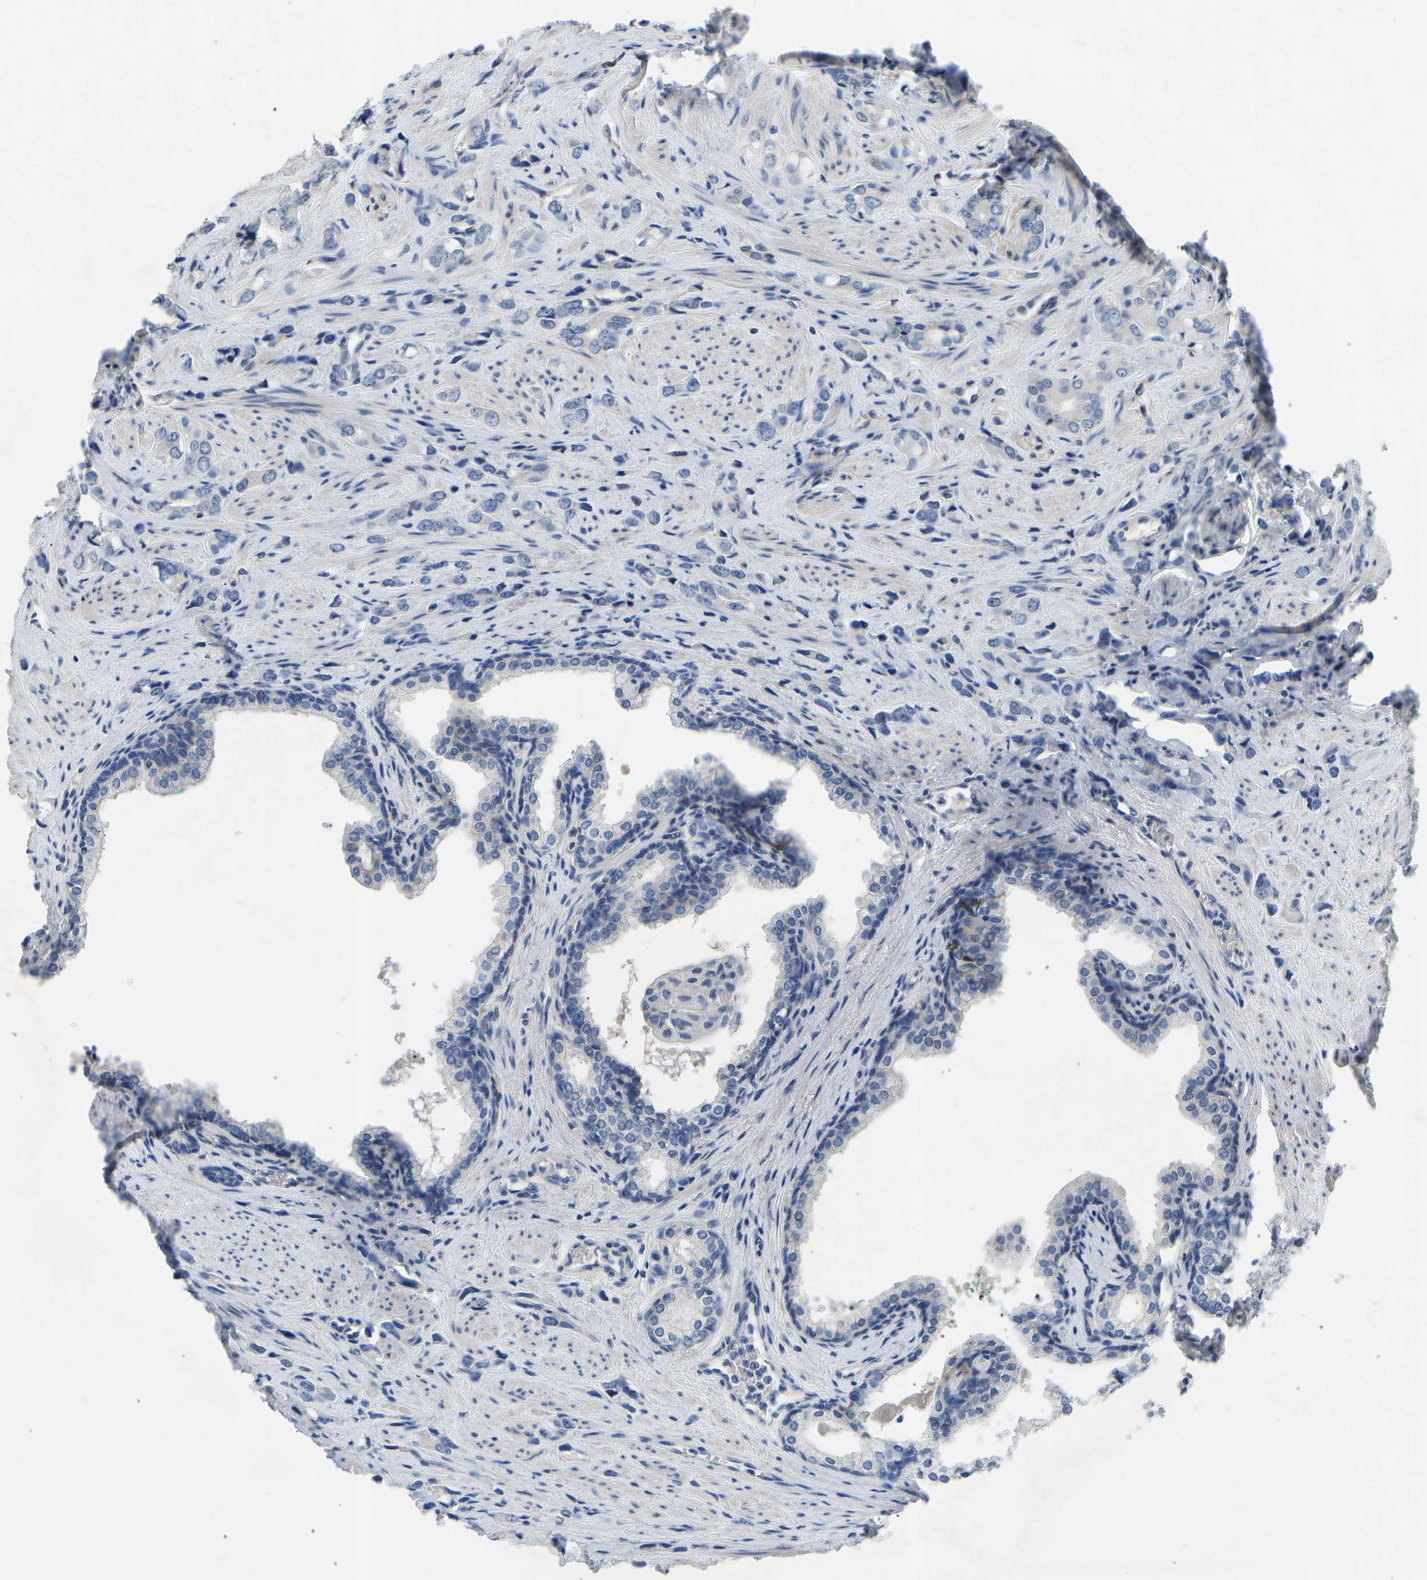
{"staining": {"intensity": "negative", "quantity": "none", "location": "none"}, "tissue": "prostate cancer", "cell_type": "Tumor cells", "image_type": "cancer", "snomed": [{"axis": "morphology", "description": "Adenocarcinoma, High grade"}, {"axis": "topography", "description": "Prostate"}], "caption": "This is an immunohistochemistry photomicrograph of prostate cancer (adenocarcinoma (high-grade)). There is no positivity in tumor cells.", "gene": "RBP1", "patient": {"sex": "male", "age": 52}}